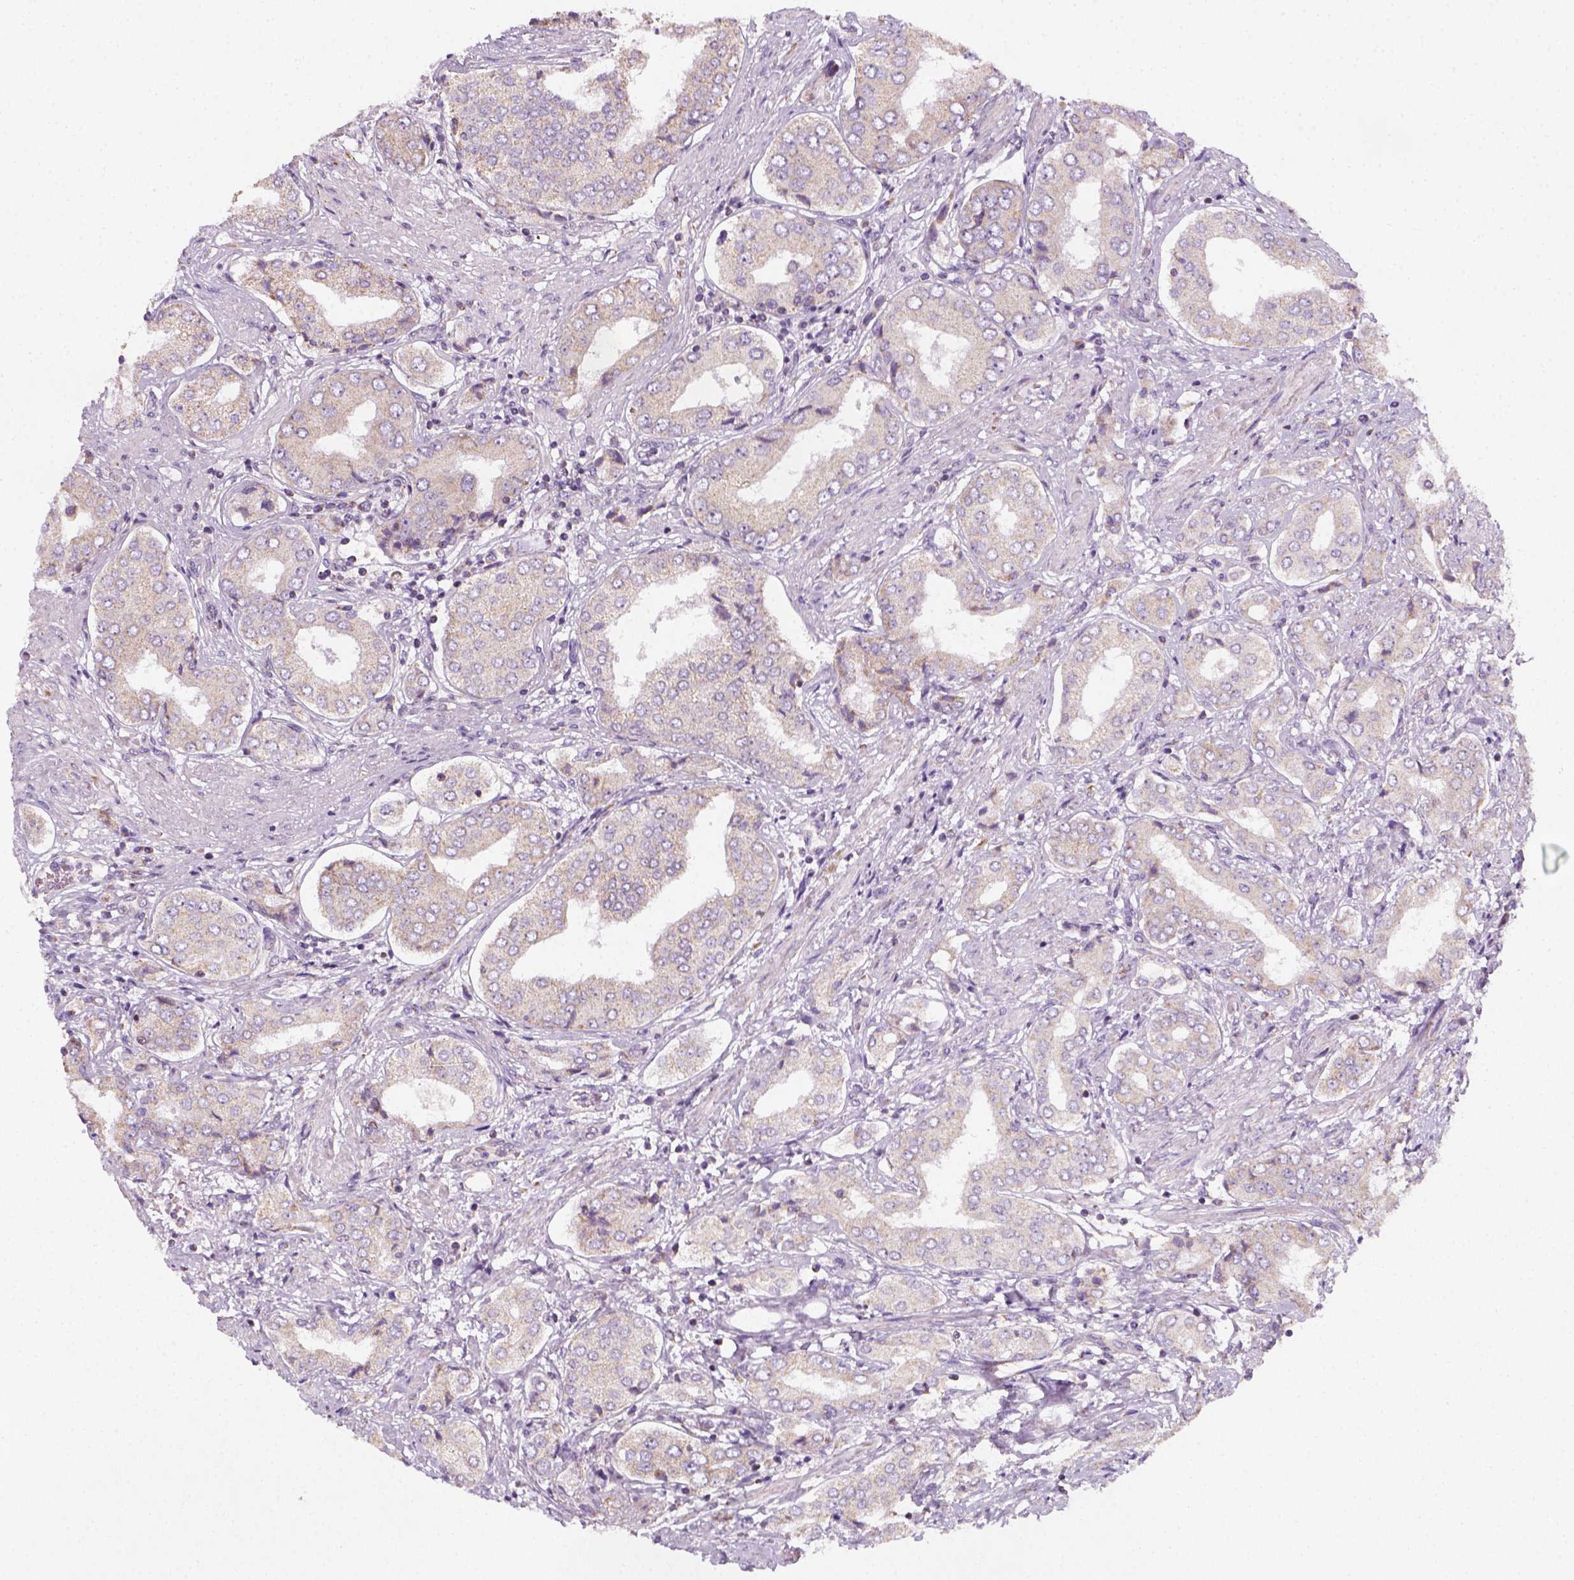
{"staining": {"intensity": "weak", "quantity": "25%-75%", "location": "cytoplasmic/membranous"}, "tissue": "prostate cancer", "cell_type": "Tumor cells", "image_type": "cancer", "snomed": [{"axis": "morphology", "description": "Adenocarcinoma, NOS"}, {"axis": "topography", "description": "Prostate"}], "caption": "Brown immunohistochemical staining in human adenocarcinoma (prostate) reveals weak cytoplasmic/membranous positivity in approximately 25%-75% of tumor cells. The protein of interest is shown in brown color, while the nuclei are stained blue.", "gene": "AWAT2", "patient": {"sex": "male", "age": 63}}